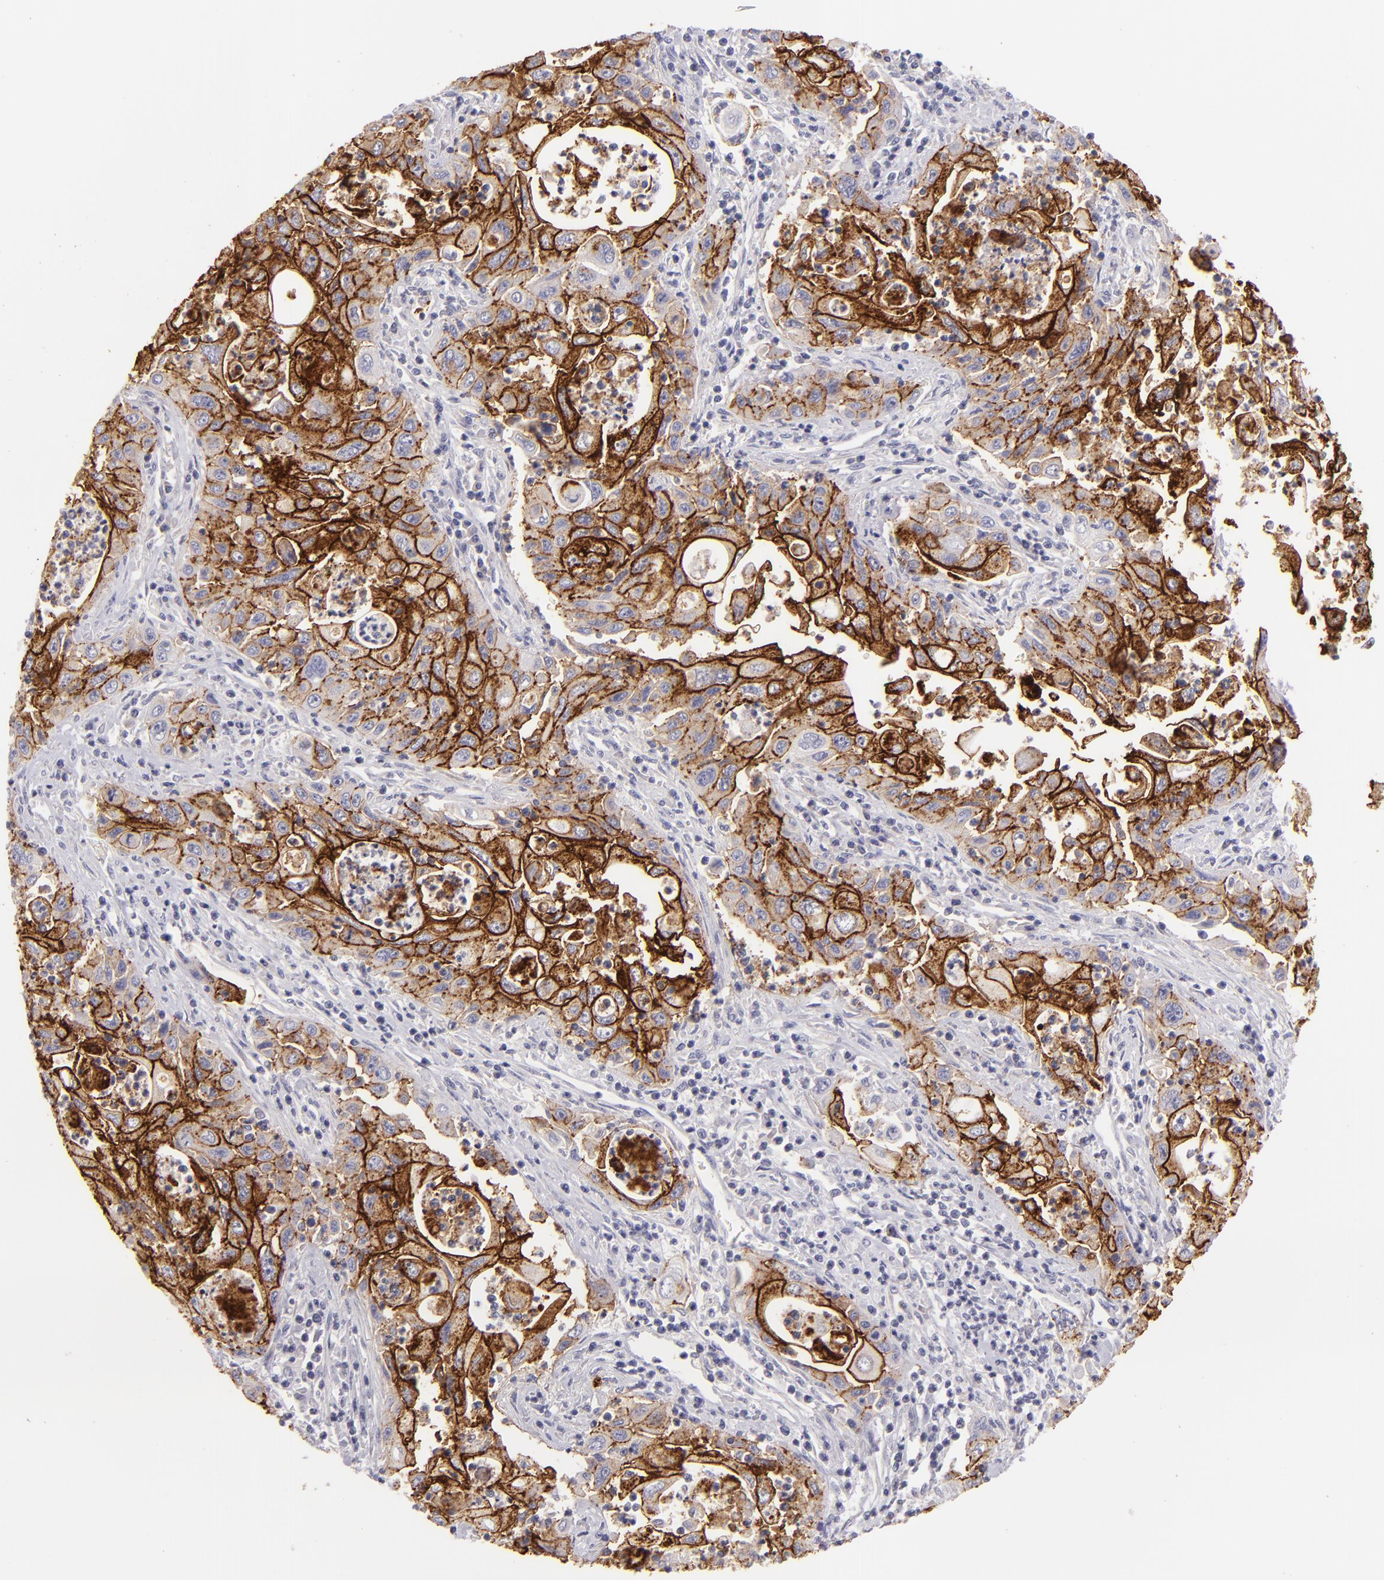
{"staining": {"intensity": "strong", "quantity": ">75%", "location": "cytoplasmic/membranous"}, "tissue": "pancreatic cancer", "cell_type": "Tumor cells", "image_type": "cancer", "snomed": [{"axis": "morphology", "description": "Adenocarcinoma, NOS"}, {"axis": "topography", "description": "Pancreas"}], "caption": "Brown immunohistochemical staining in human pancreatic adenocarcinoma displays strong cytoplasmic/membranous positivity in about >75% of tumor cells.", "gene": "CLDN4", "patient": {"sex": "male", "age": 70}}